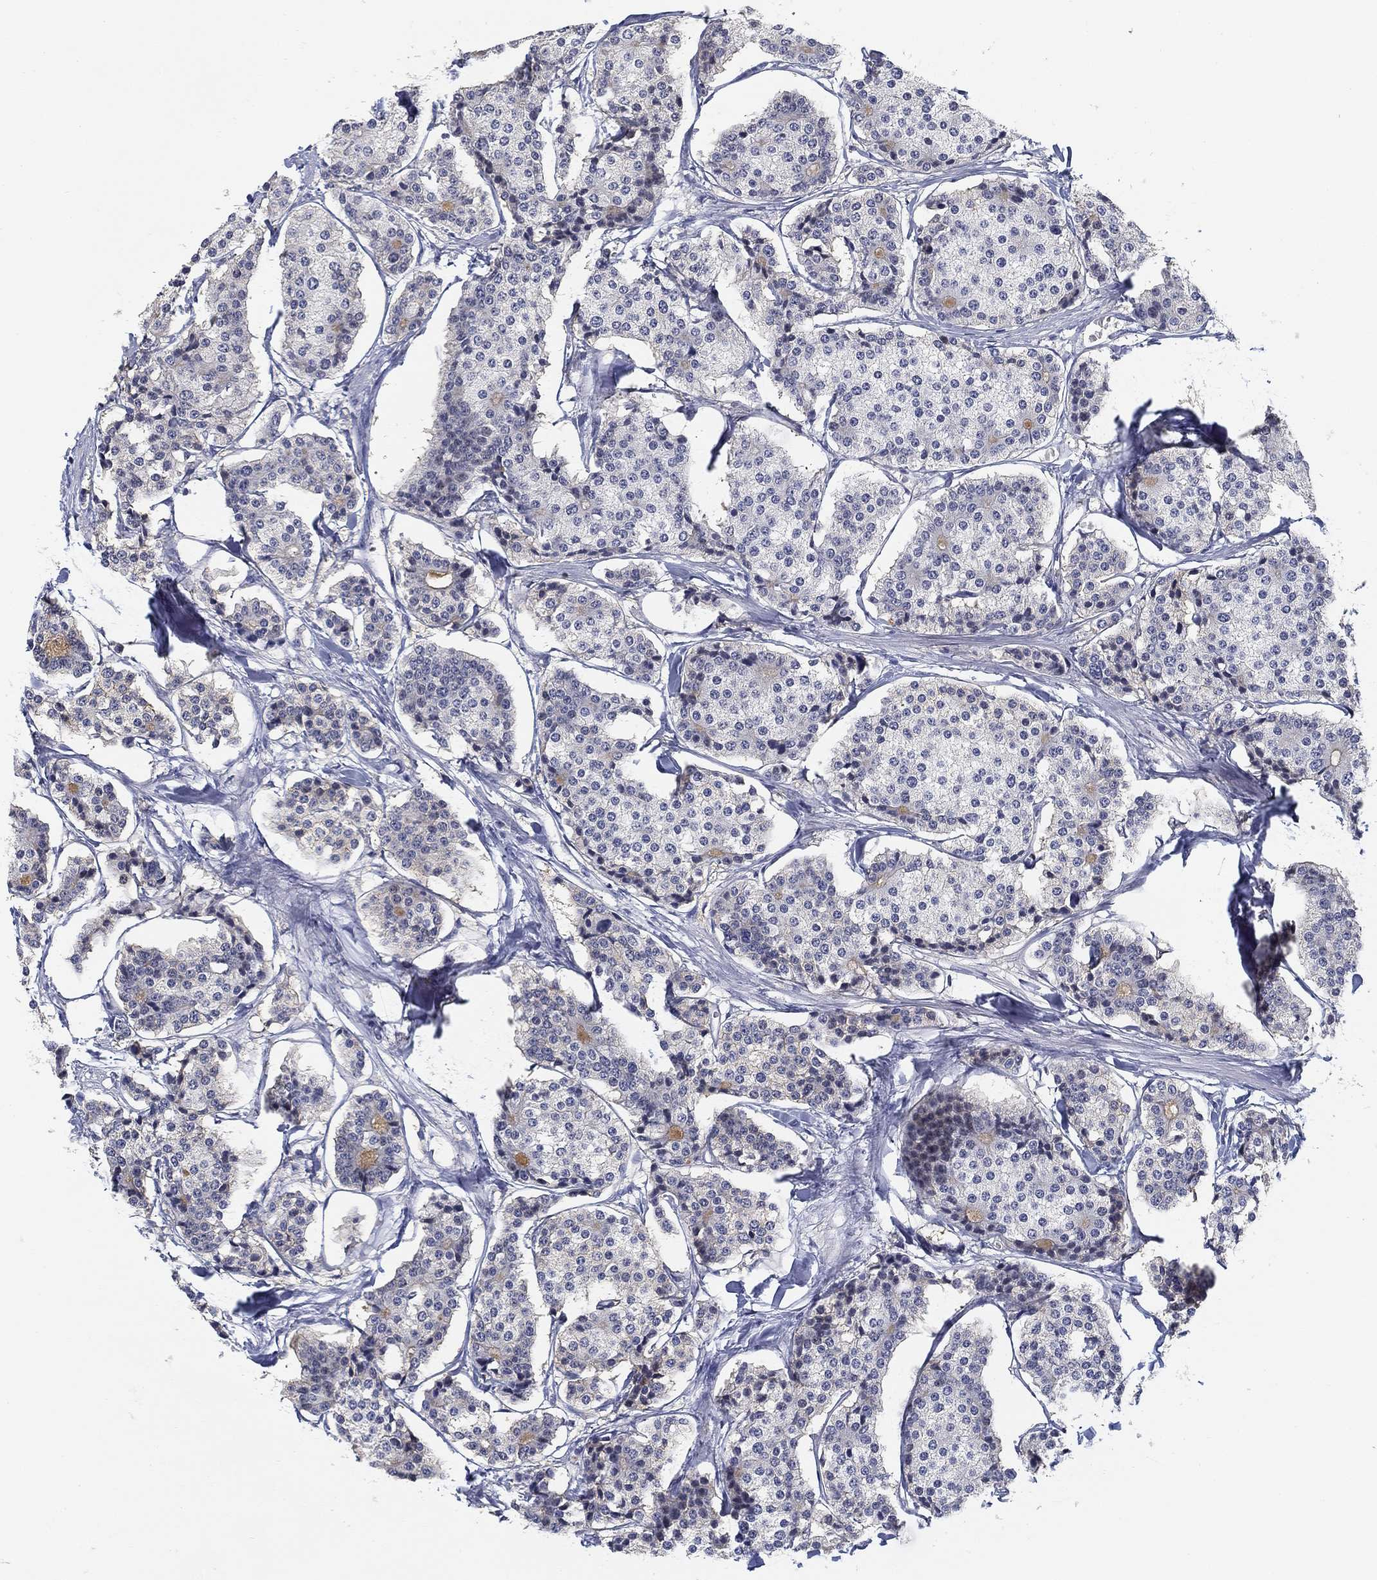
{"staining": {"intensity": "negative", "quantity": "none", "location": "none"}, "tissue": "carcinoid", "cell_type": "Tumor cells", "image_type": "cancer", "snomed": [{"axis": "morphology", "description": "Carcinoid, malignant, NOS"}, {"axis": "topography", "description": "Small intestine"}], "caption": "The micrograph reveals no staining of tumor cells in malignant carcinoid. (DAB immunohistochemistry (IHC) visualized using brightfield microscopy, high magnification).", "gene": "SLC2A5", "patient": {"sex": "female", "age": 65}}